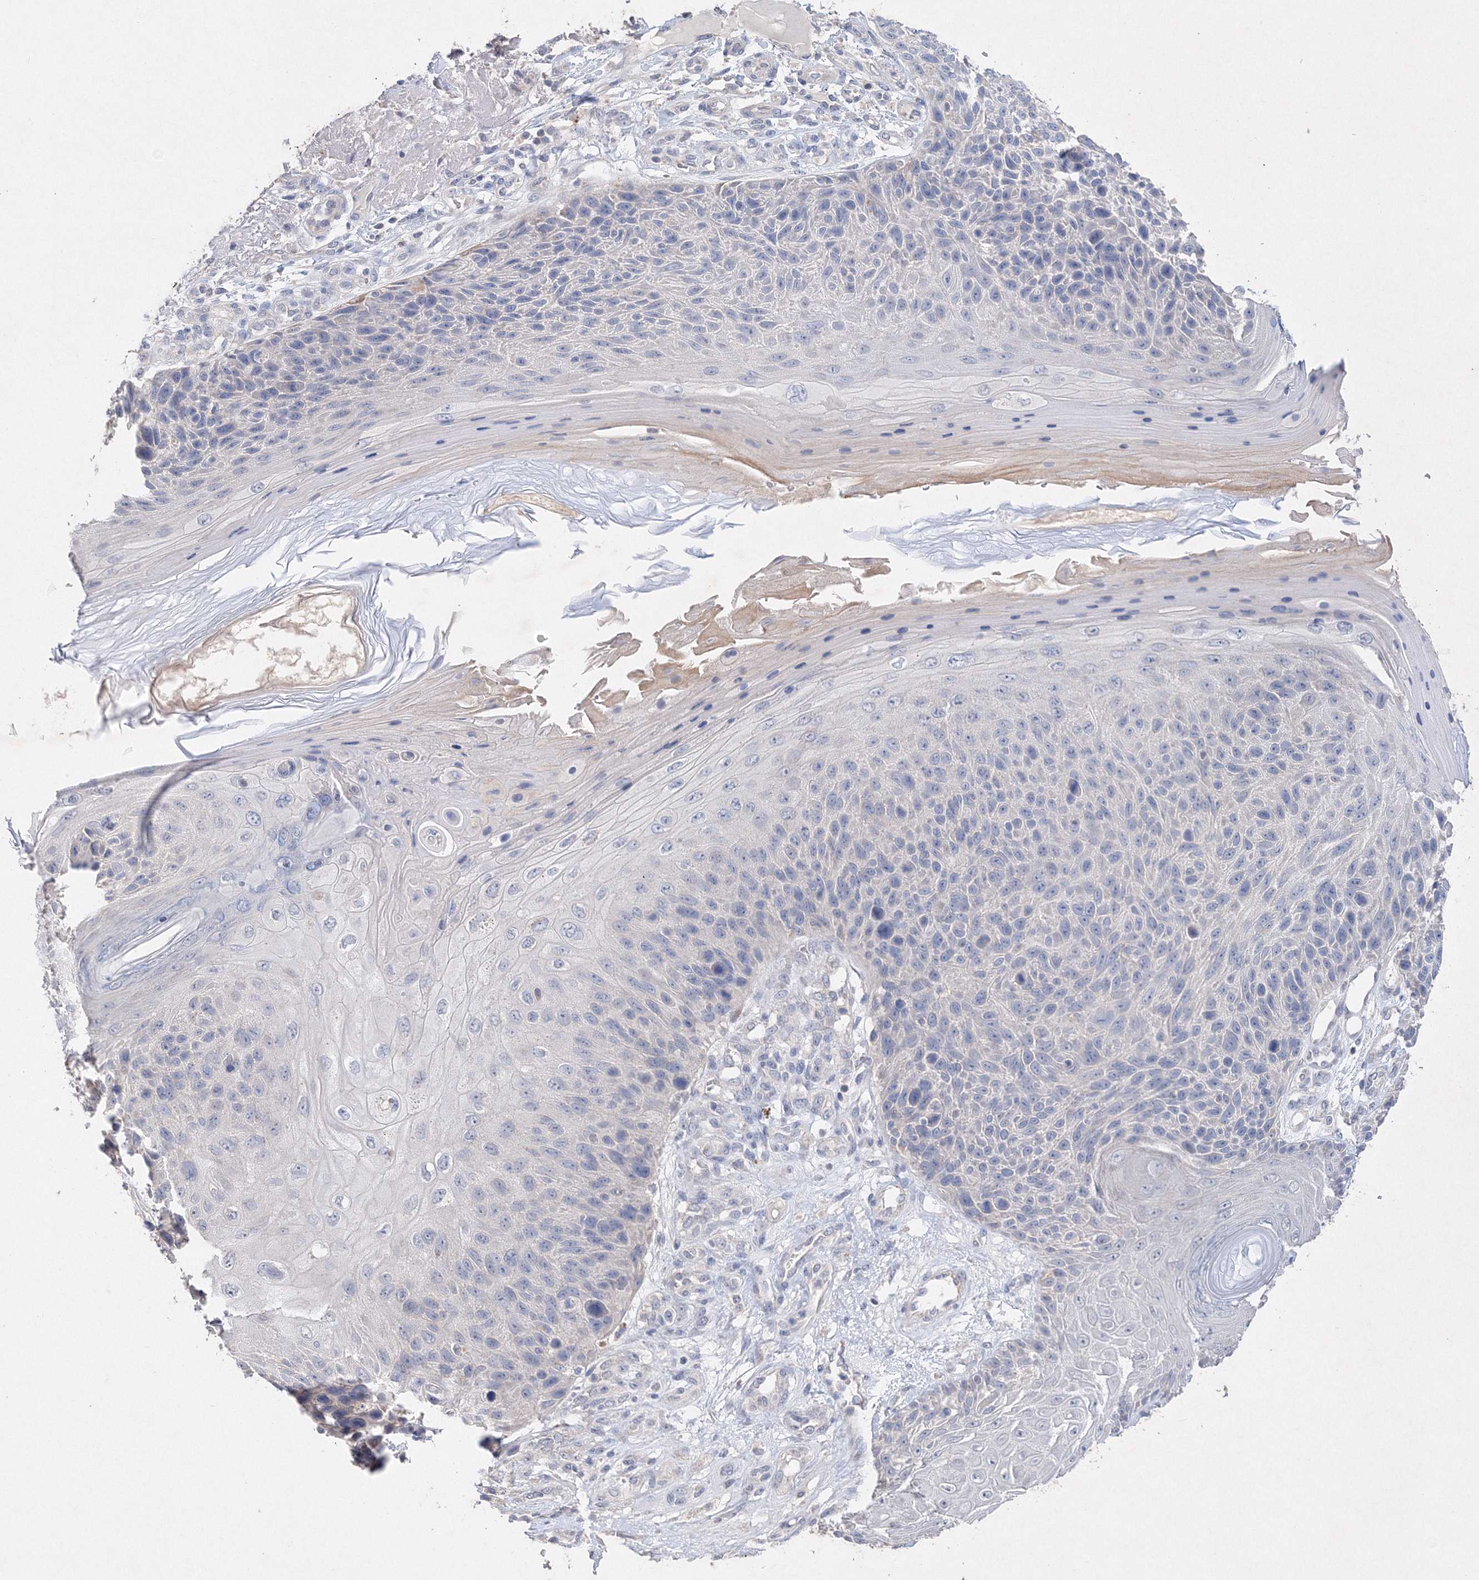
{"staining": {"intensity": "negative", "quantity": "none", "location": "none"}, "tissue": "skin cancer", "cell_type": "Tumor cells", "image_type": "cancer", "snomed": [{"axis": "morphology", "description": "Squamous cell carcinoma, NOS"}, {"axis": "topography", "description": "Skin"}], "caption": "There is no significant expression in tumor cells of skin cancer (squamous cell carcinoma). The staining was performed using DAB to visualize the protein expression in brown, while the nuclei were stained in blue with hematoxylin (Magnification: 20x).", "gene": "GLS", "patient": {"sex": "female", "age": 88}}